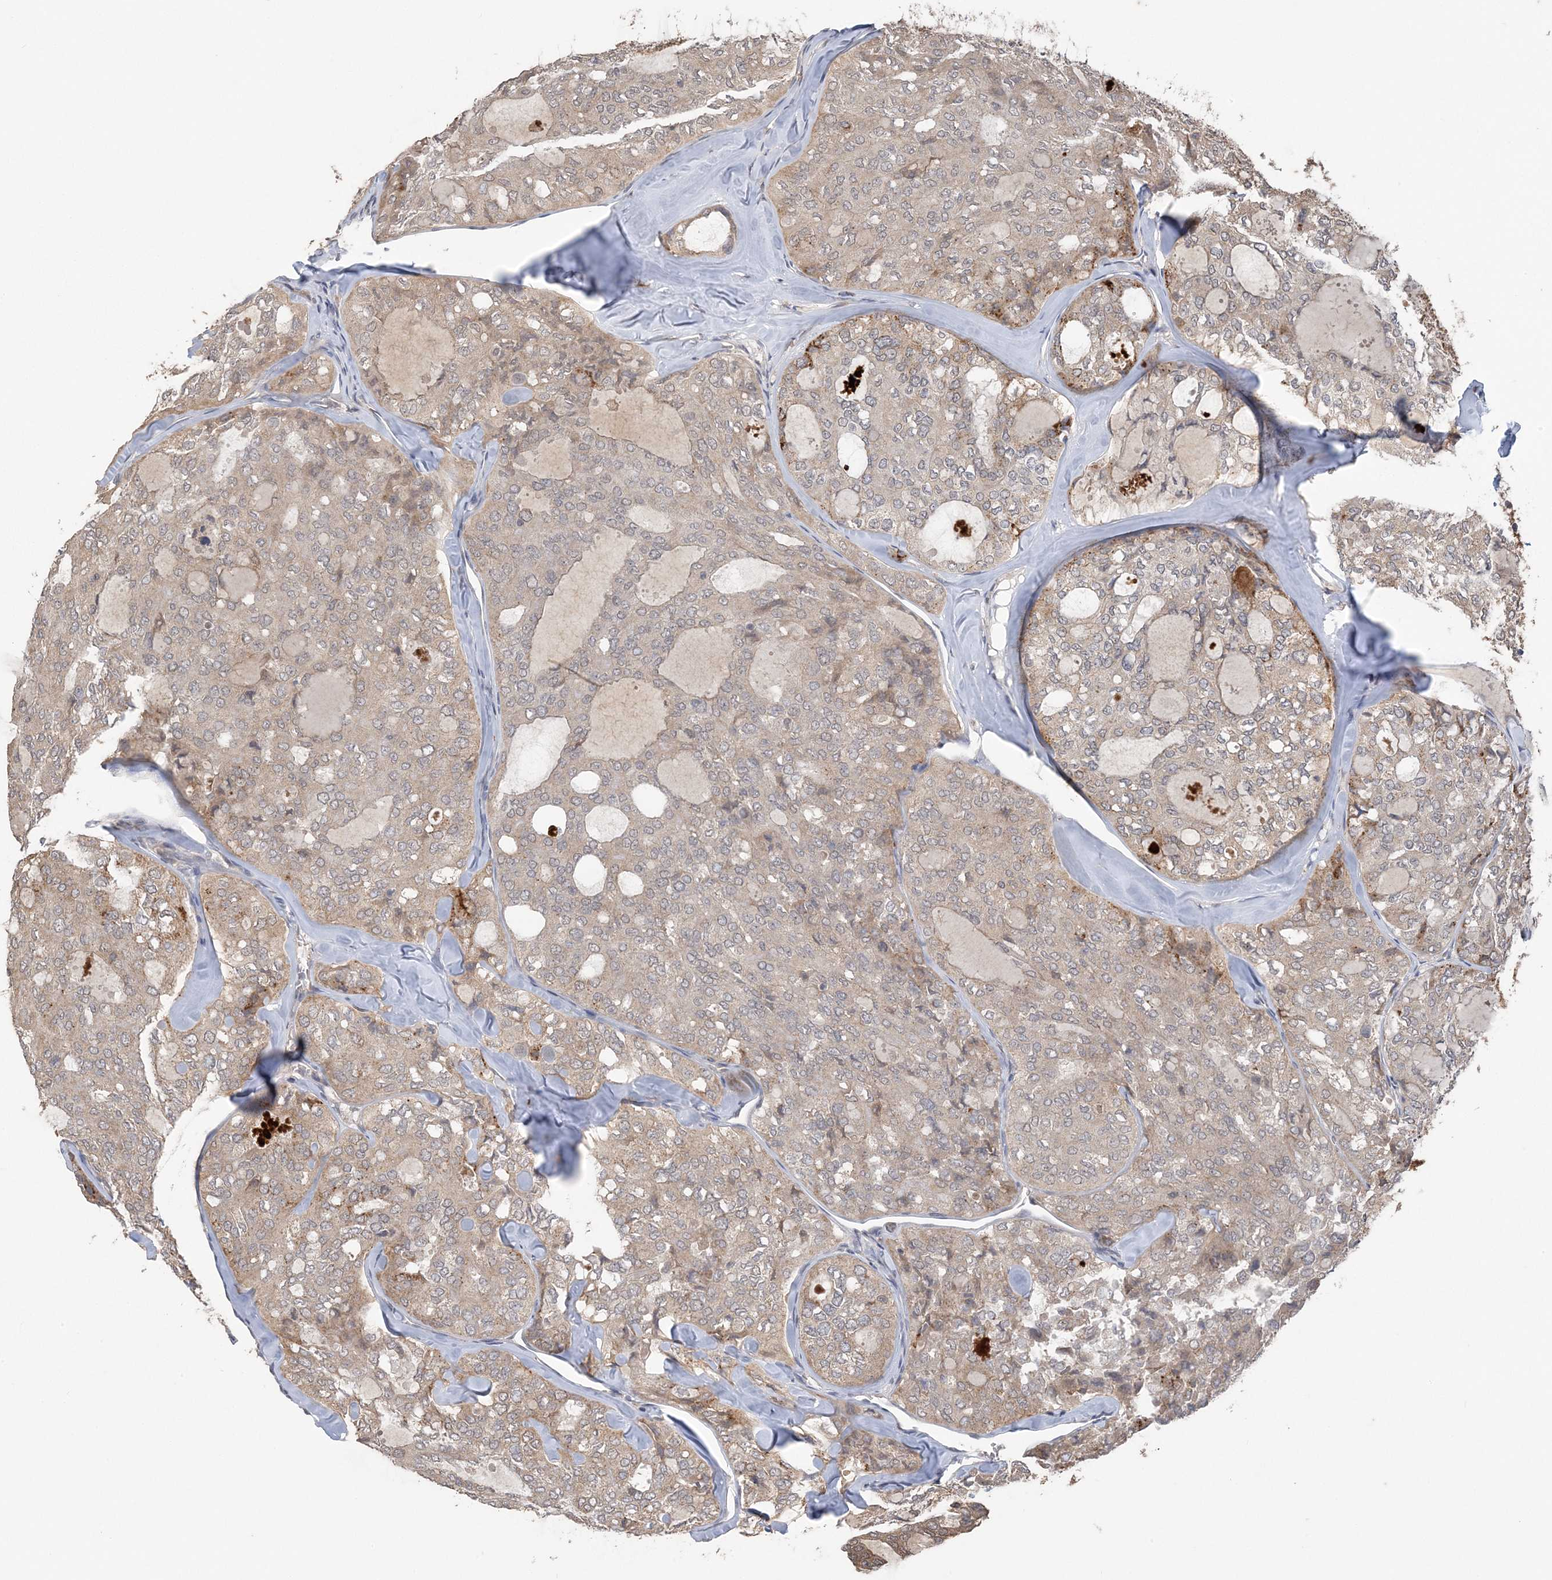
{"staining": {"intensity": "weak", "quantity": "<25%", "location": "cytoplasmic/membranous"}, "tissue": "thyroid cancer", "cell_type": "Tumor cells", "image_type": "cancer", "snomed": [{"axis": "morphology", "description": "Follicular adenoma carcinoma, NOS"}, {"axis": "topography", "description": "Thyroid gland"}], "caption": "The micrograph reveals no significant expression in tumor cells of thyroid cancer.", "gene": "ZBTB7A", "patient": {"sex": "male", "age": 75}}